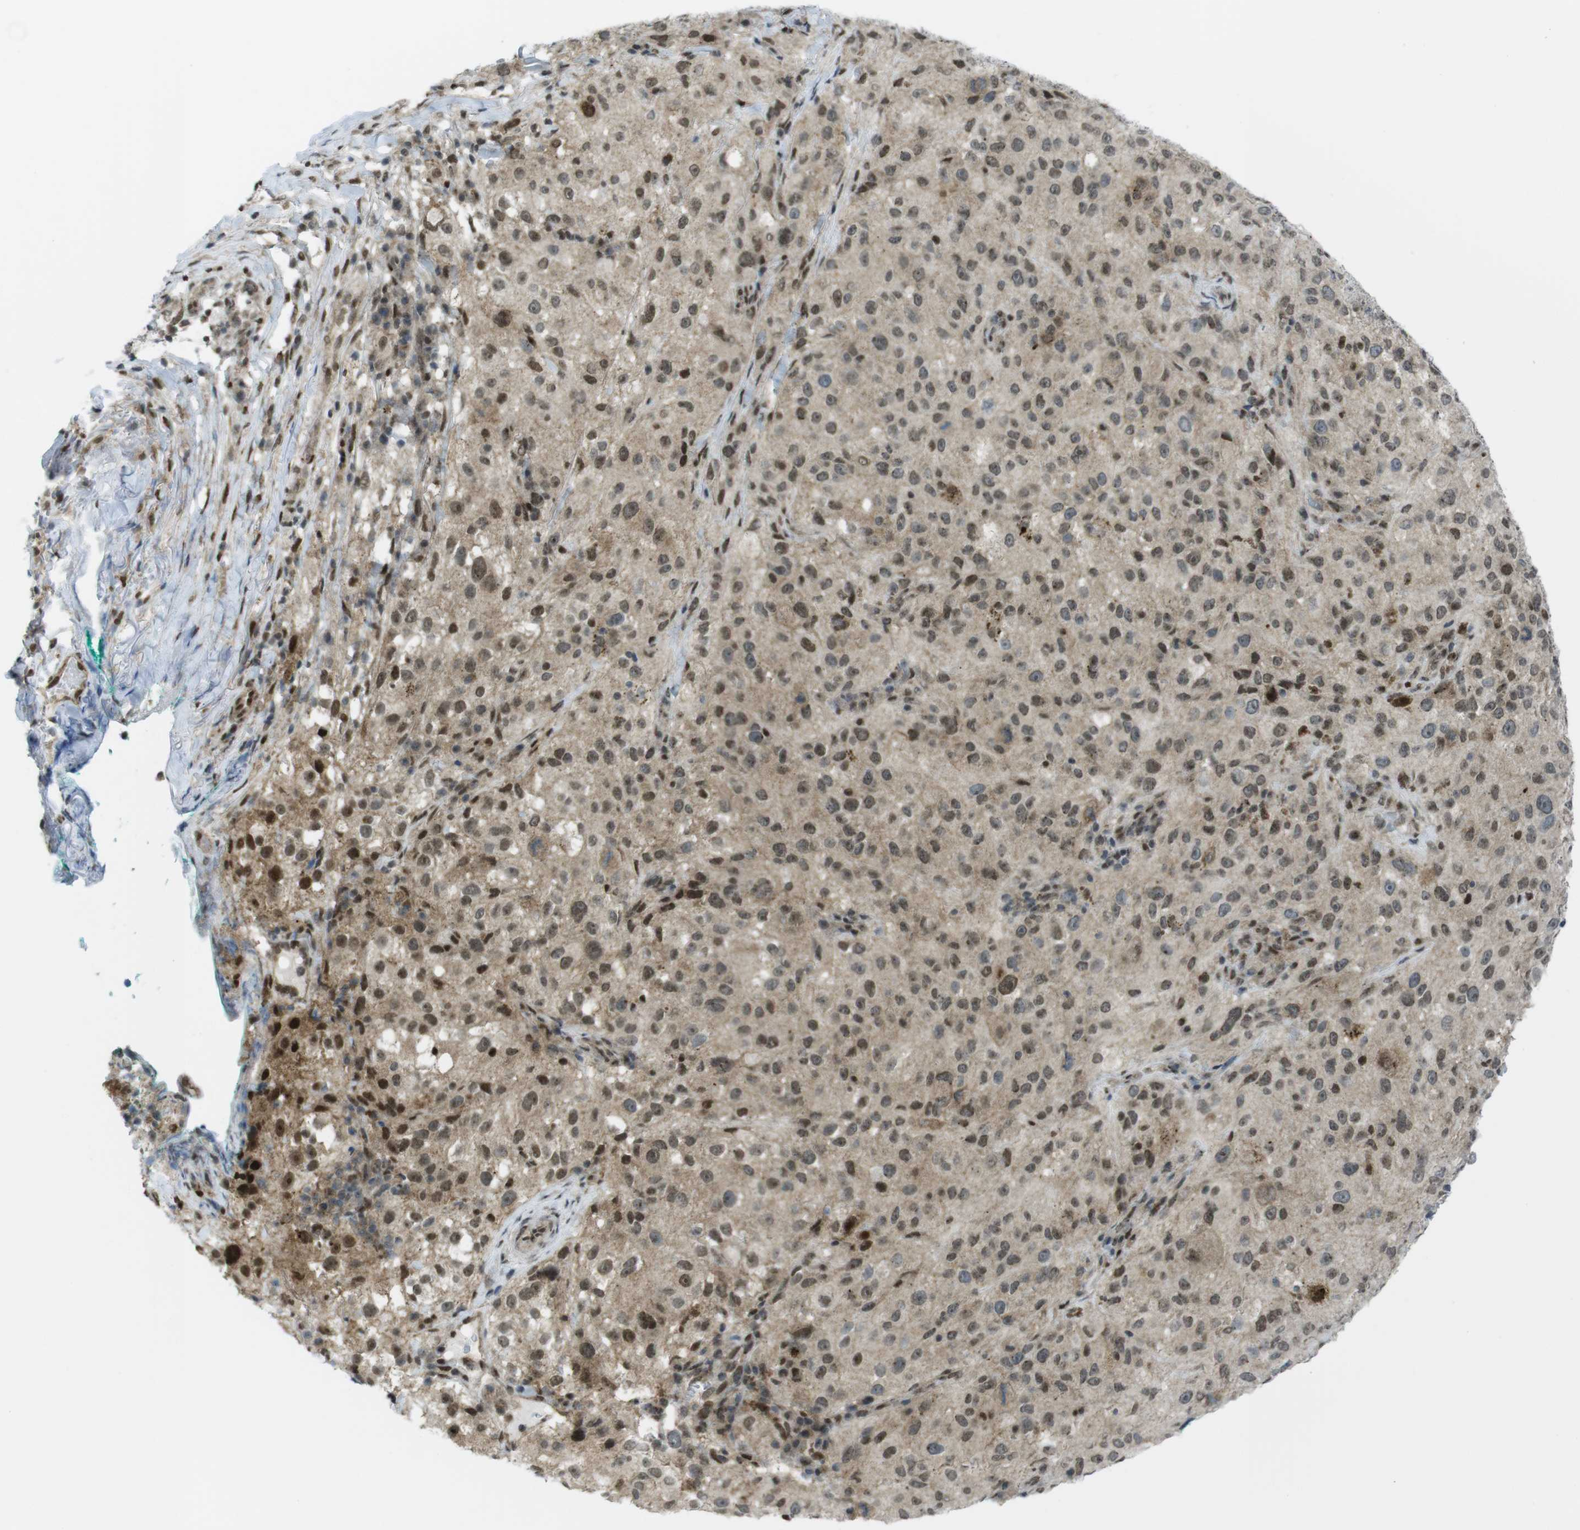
{"staining": {"intensity": "moderate", "quantity": ">75%", "location": "cytoplasmic/membranous,nuclear"}, "tissue": "melanoma", "cell_type": "Tumor cells", "image_type": "cancer", "snomed": [{"axis": "morphology", "description": "Necrosis, NOS"}, {"axis": "morphology", "description": "Malignant melanoma, NOS"}, {"axis": "topography", "description": "Skin"}], "caption": "Melanoma stained with immunohistochemistry (IHC) reveals moderate cytoplasmic/membranous and nuclear positivity in approximately >75% of tumor cells.", "gene": "UBB", "patient": {"sex": "female", "age": 87}}